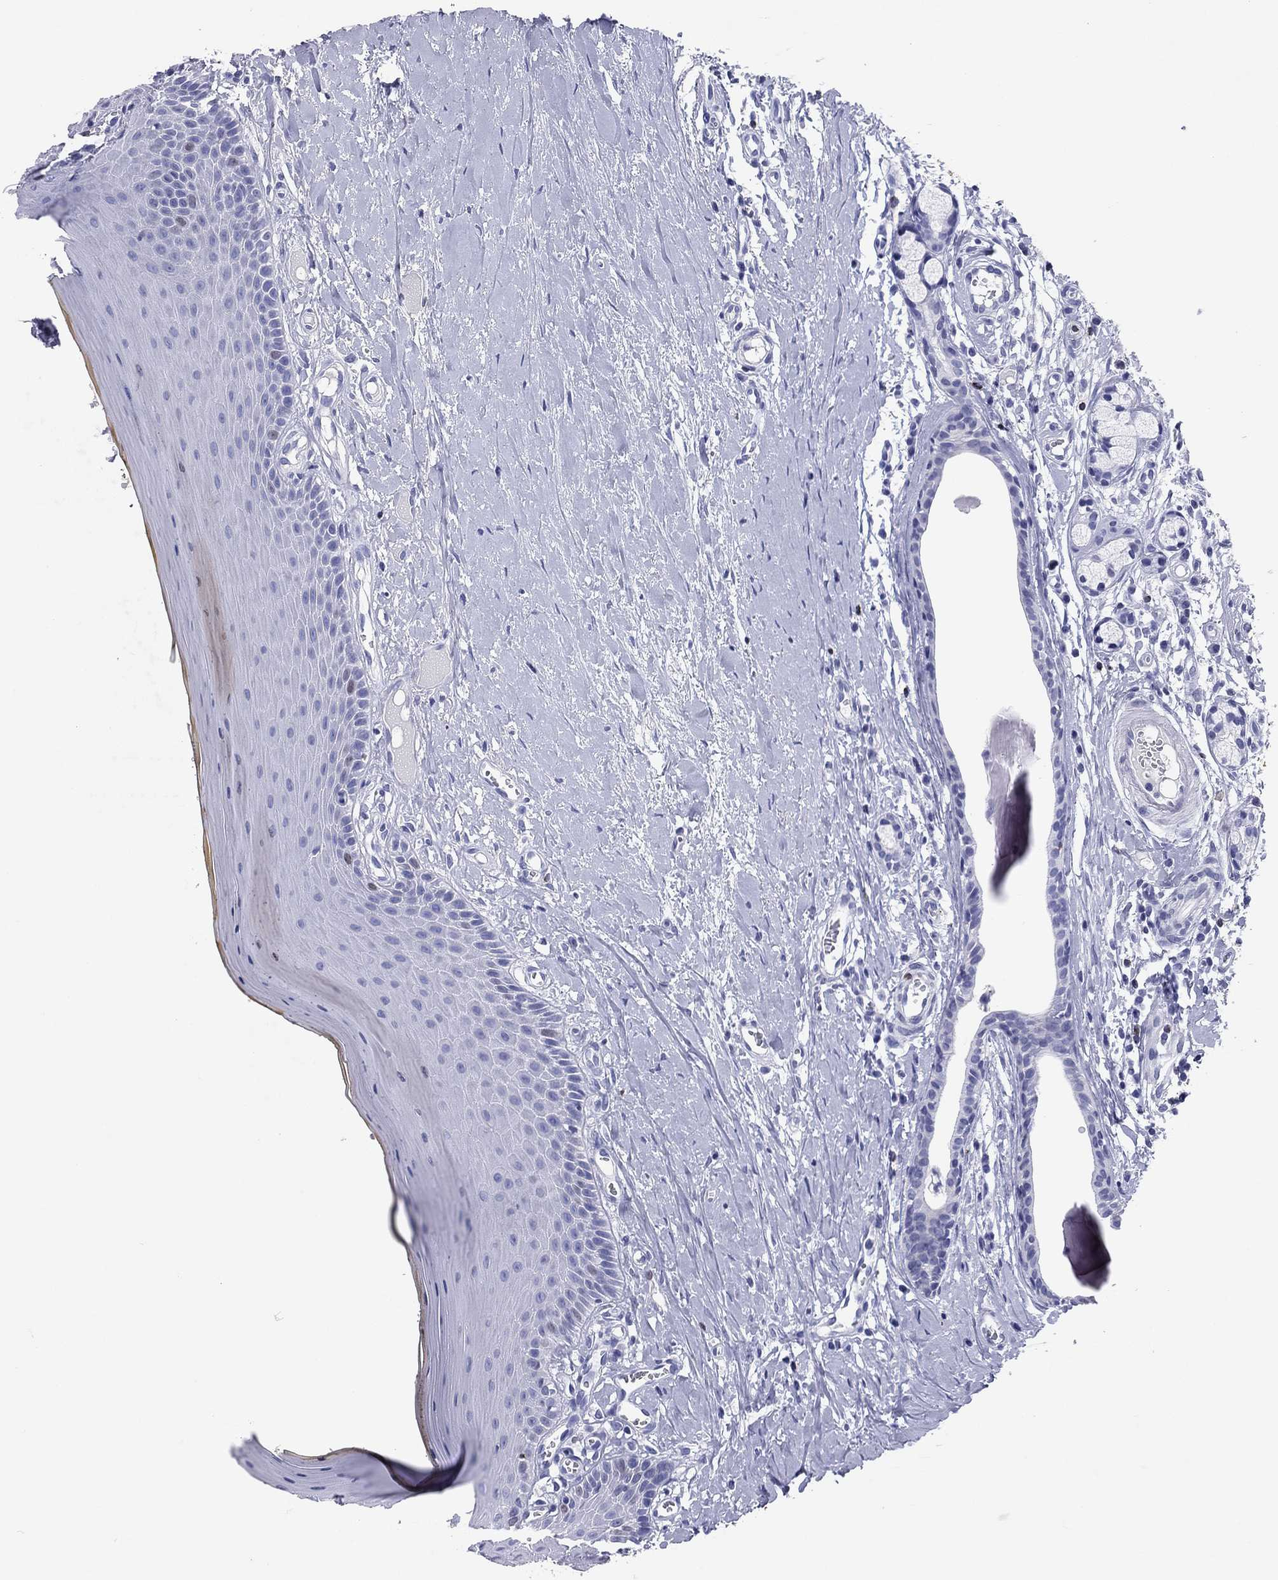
{"staining": {"intensity": "weak", "quantity": "<25%", "location": "nuclear"}, "tissue": "oral mucosa", "cell_type": "Squamous epithelial cells", "image_type": "normal", "snomed": [{"axis": "morphology", "description": "Normal tissue, NOS"}, {"axis": "topography", "description": "Oral tissue"}], "caption": "Squamous epithelial cells show no significant staining in benign oral mucosa. (Stains: DAB IHC with hematoxylin counter stain, Microscopy: brightfield microscopy at high magnification).", "gene": "GZMK", "patient": {"sex": "female", "age": 43}}